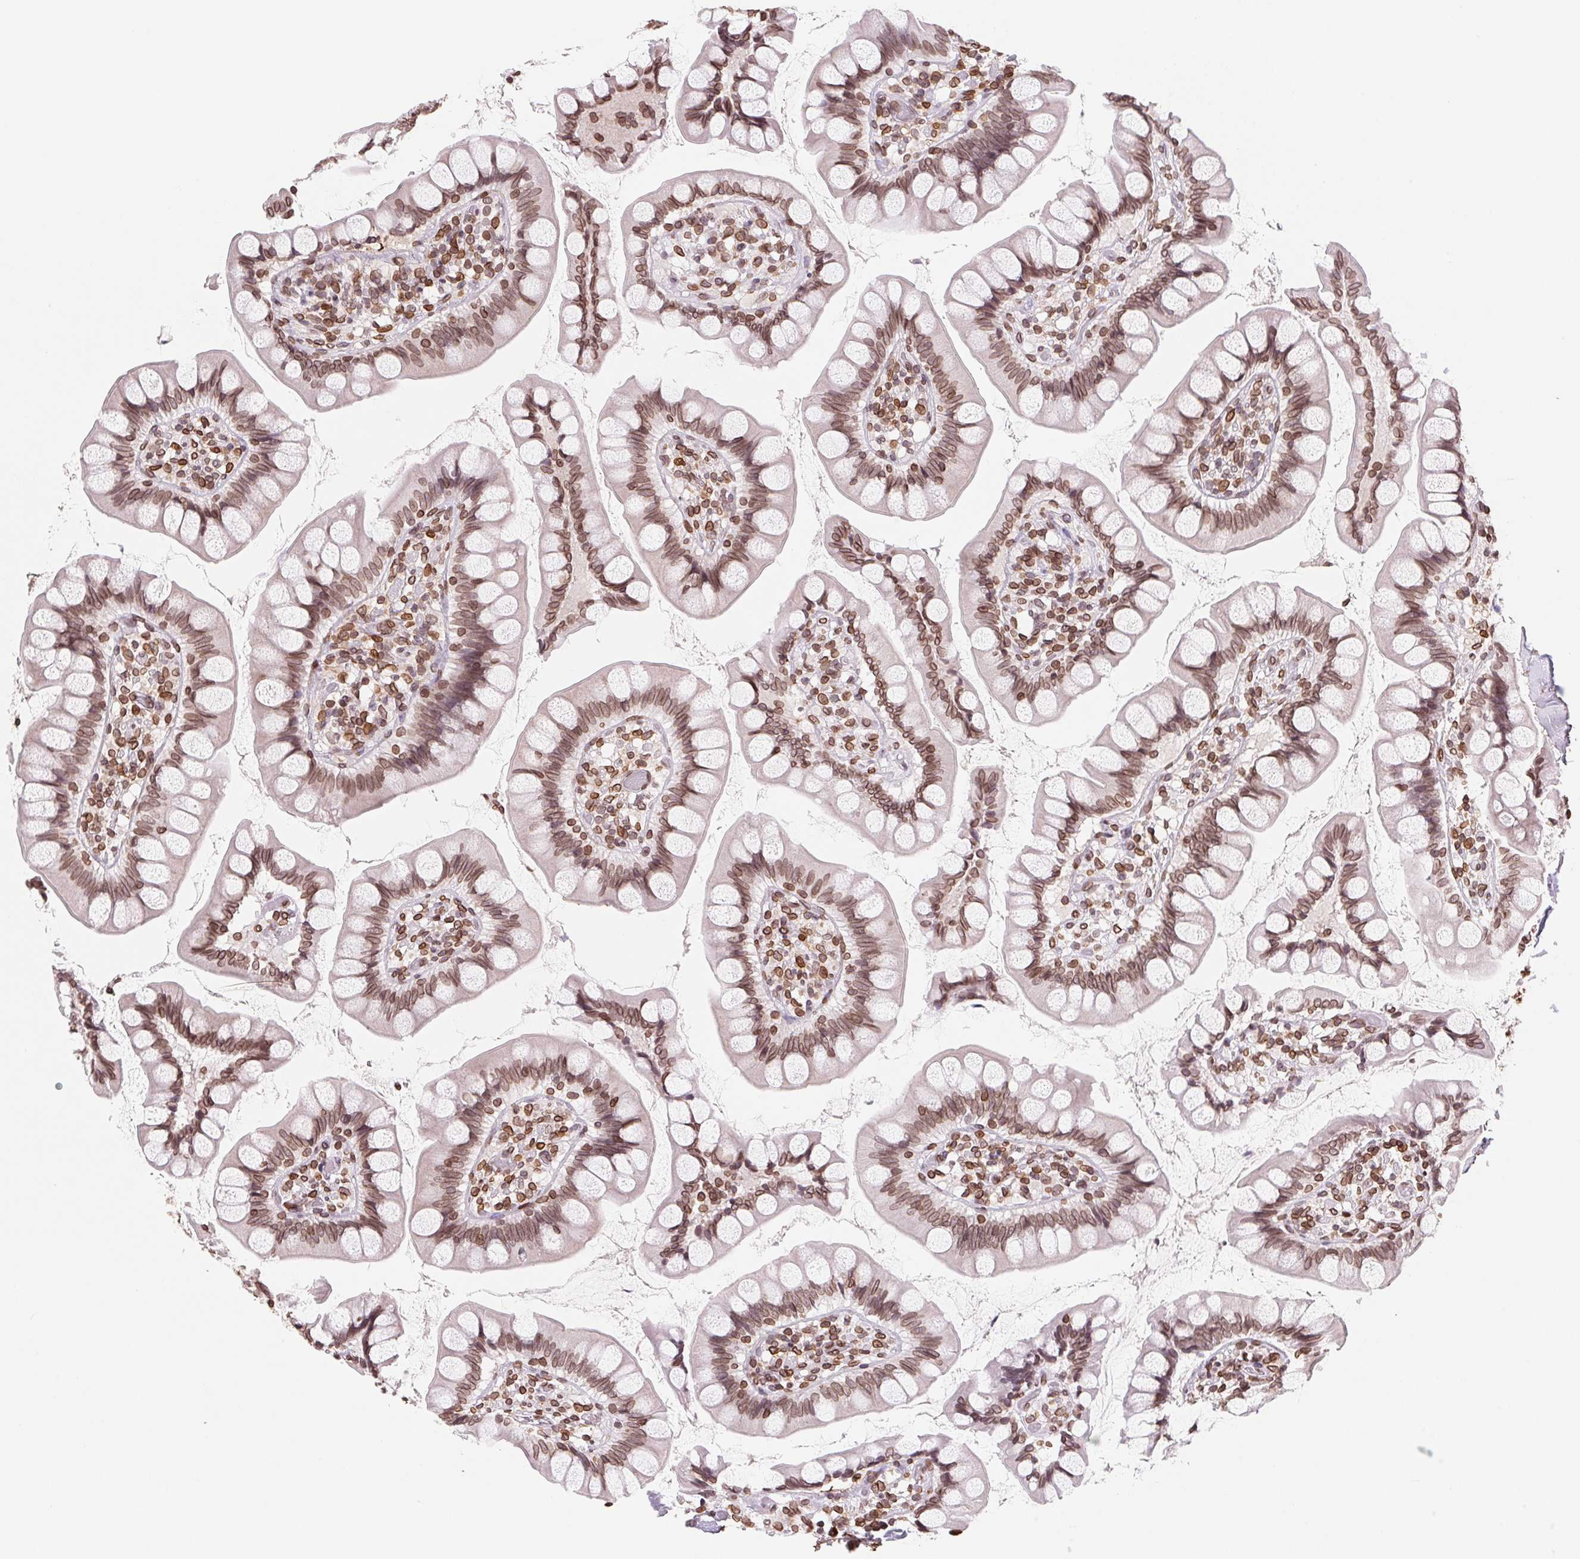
{"staining": {"intensity": "strong", "quantity": ">75%", "location": "cytoplasmic/membranous,nuclear"}, "tissue": "small intestine", "cell_type": "Glandular cells", "image_type": "normal", "snomed": [{"axis": "morphology", "description": "Normal tissue, NOS"}, {"axis": "topography", "description": "Small intestine"}], "caption": "About >75% of glandular cells in benign small intestine demonstrate strong cytoplasmic/membranous,nuclear protein expression as visualized by brown immunohistochemical staining.", "gene": "LMNB2", "patient": {"sex": "male", "age": 70}}